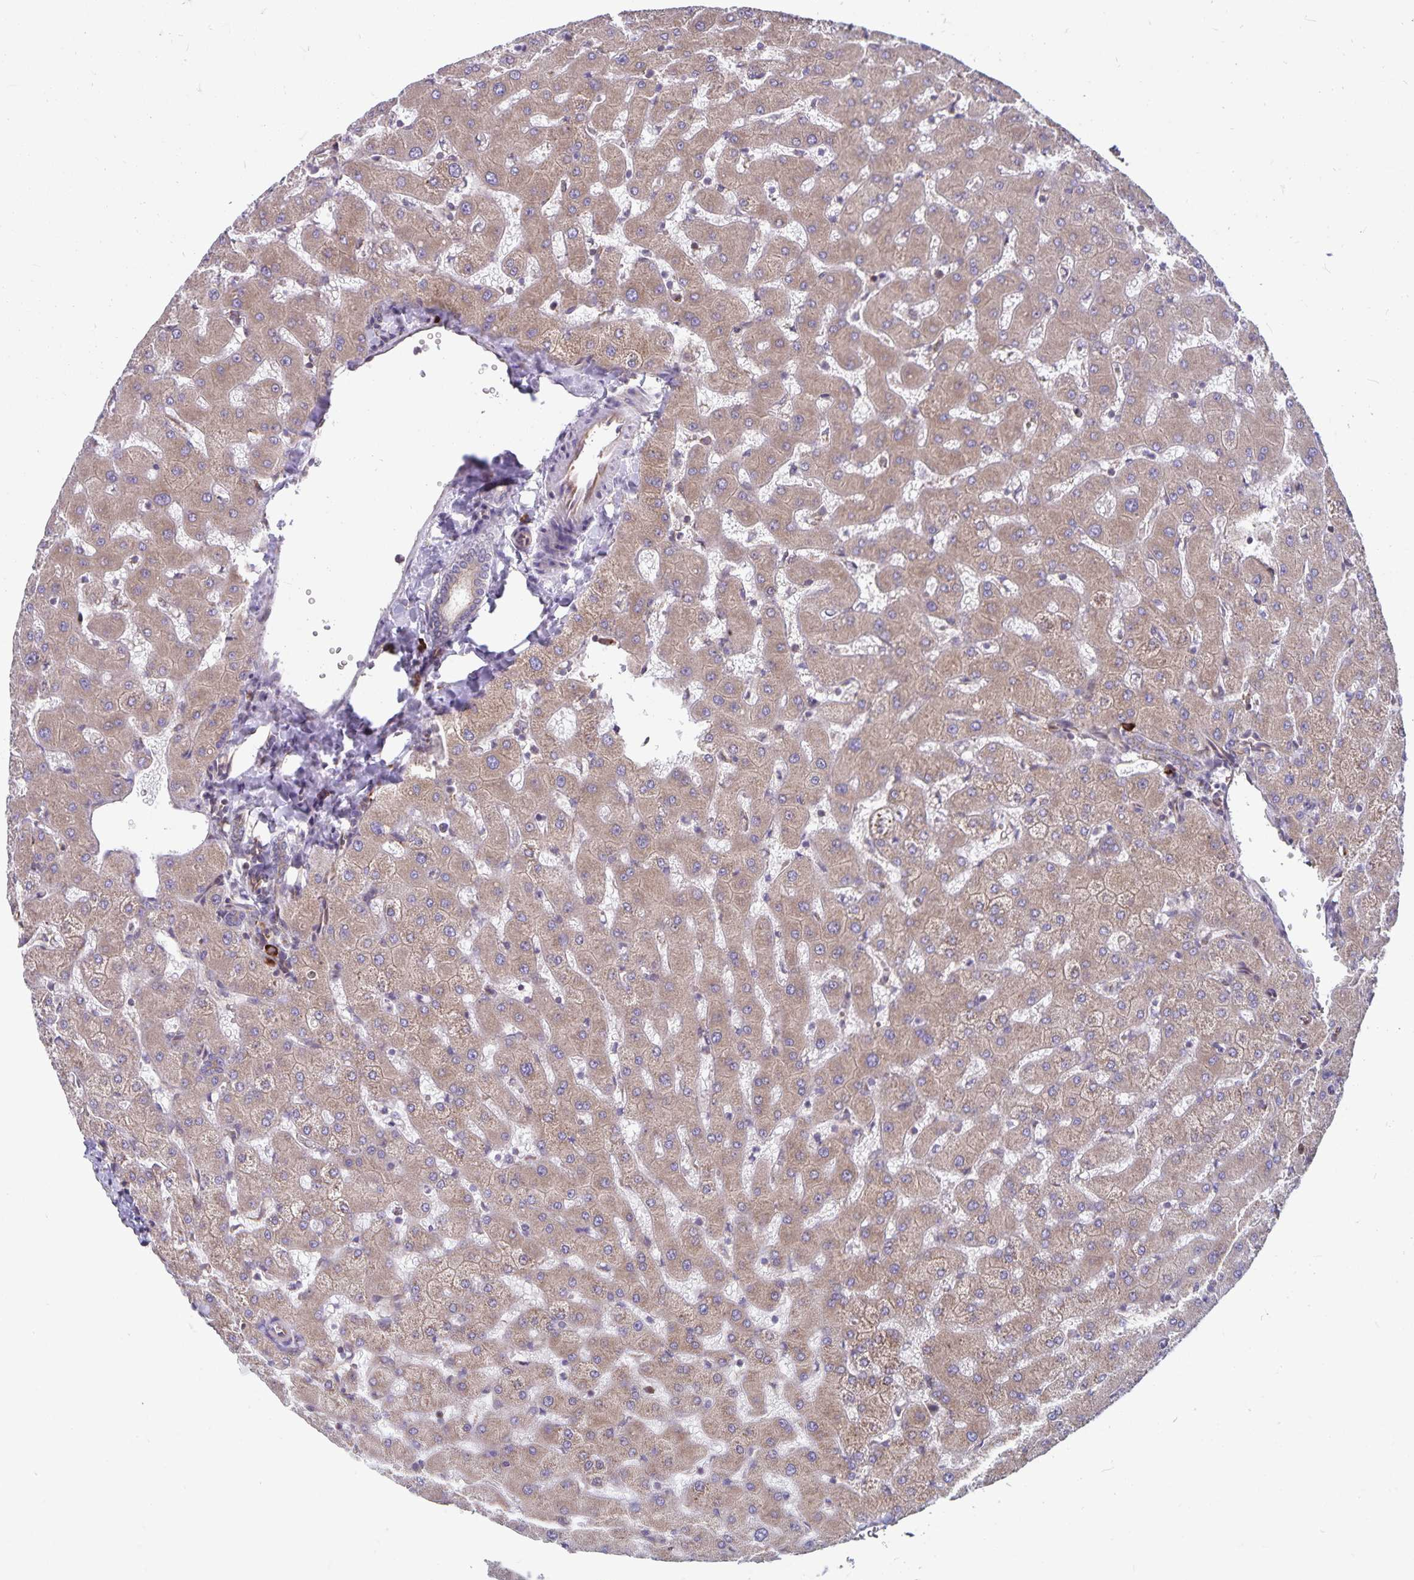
{"staining": {"intensity": "weak", "quantity": "25%-75%", "location": "cytoplasmic/membranous"}, "tissue": "liver", "cell_type": "Cholangiocytes", "image_type": "normal", "snomed": [{"axis": "morphology", "description": "Normal tissue, NOS"}, {"axis": "topography", "description": "Liver"}], "caption": "DAB immunohistochemical staining of unremarkable liver displays weak cytoplasmic/membranous protein positivity in approximately 25%-75% of cholangiocytes. (DAB = brown stain, brightfield microscopy at high magnification).", "gene": "SEC62", "patient": {"sex": "female", "age": 63}}